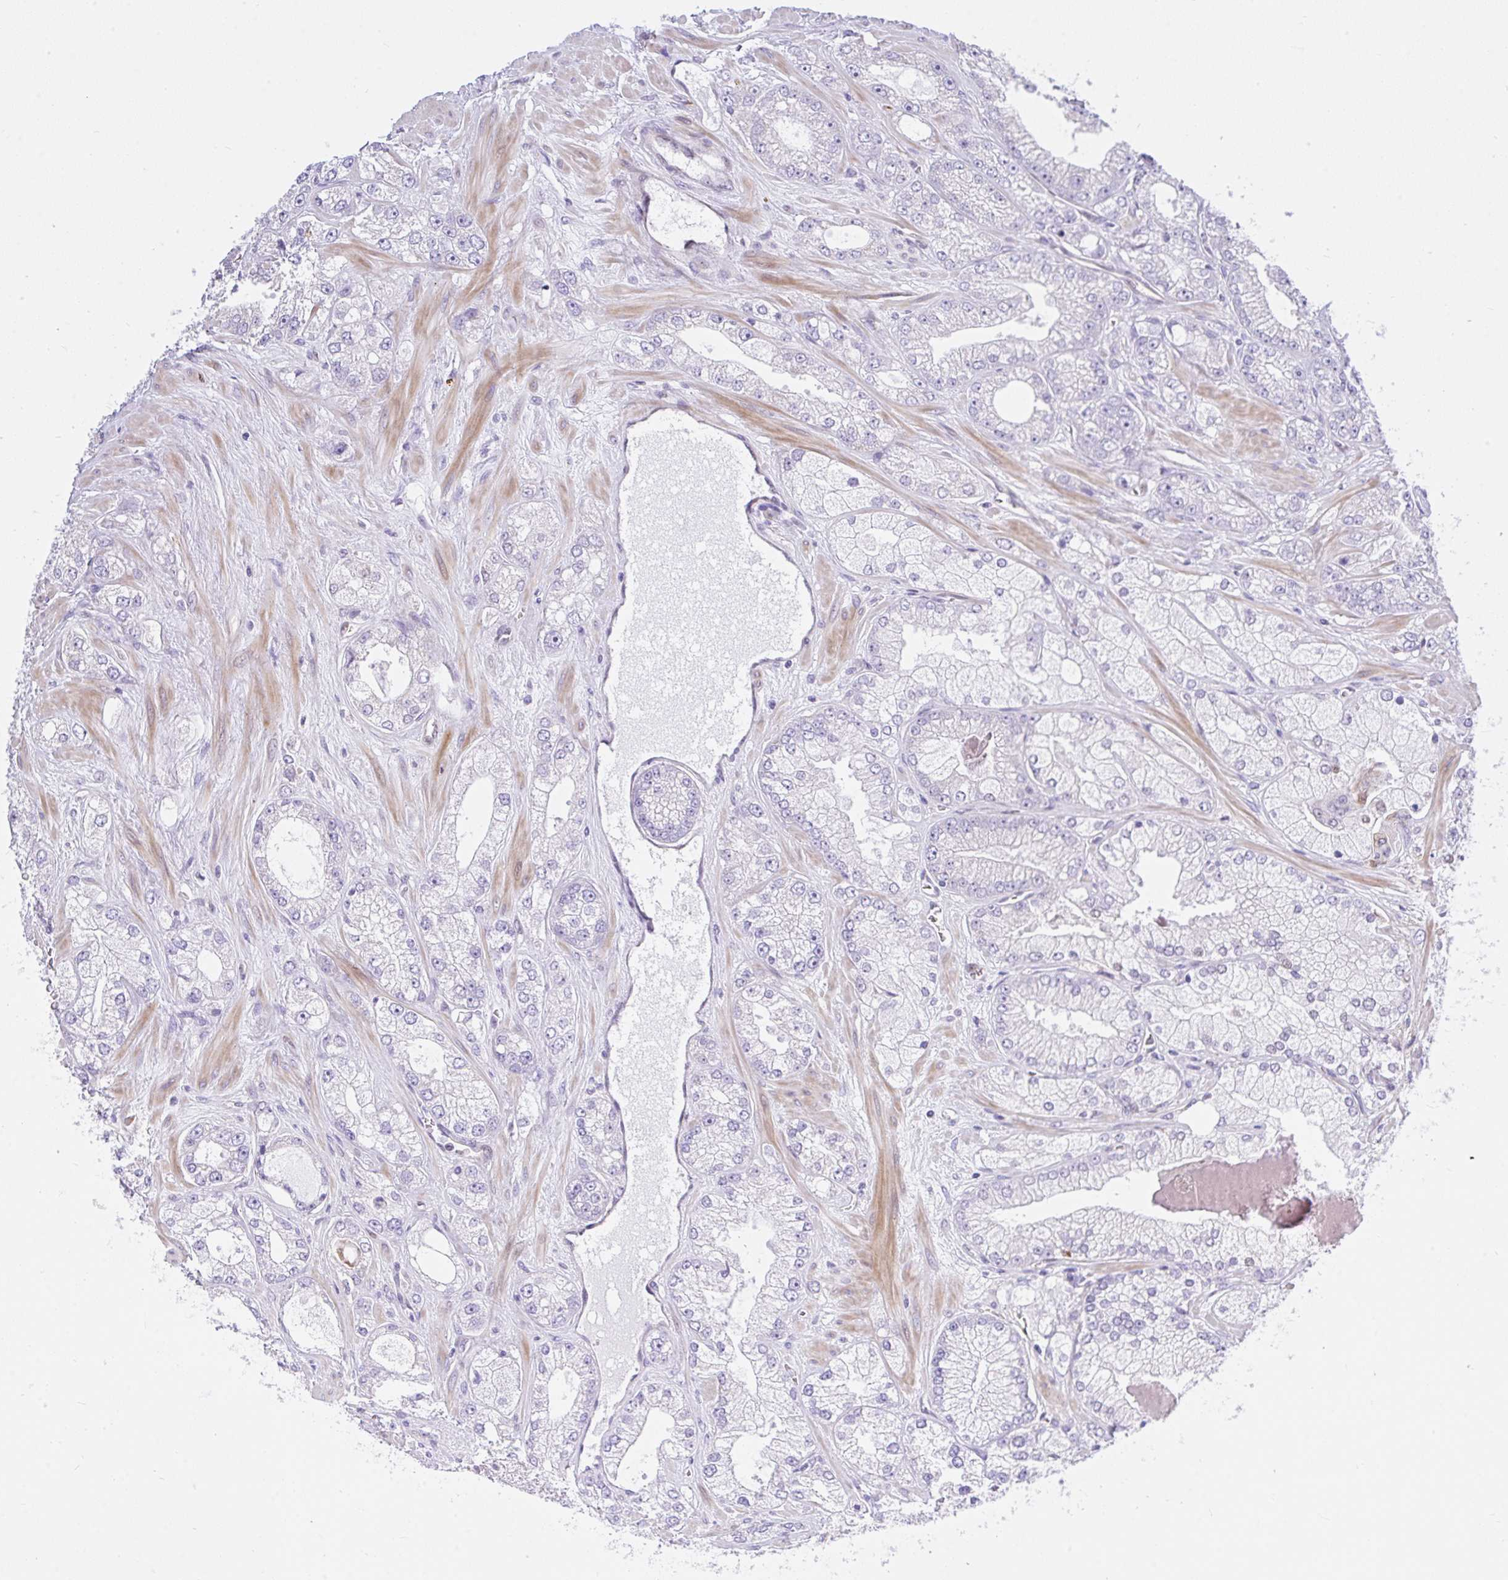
{"staining": {"intensity": "negative", "quantity": "none", "location": "none"}, "tissue": "prostate cancer", "cell_type": "Tumor cells", "image_type": "cancer", "snomed": [{"axis": "morphology", "description": "Normal tissue, NOS"}, {"axis": "morphology", "description": "Adenocarcinoma, High grade"}, {"axis": "topography", "description": "Prostate"}, {"axis": "topography", "description": "Peripheral nerve tissue"}], "caption": "The immunohistochemistry (IHC) image has no significant staining in tumor cells of prostate adenocarcinoma (high-grade) tissue. (DAB IHC, high magnification).", "gene": "EEF1A2", "patient": {"sex": "male", "age": 68}}